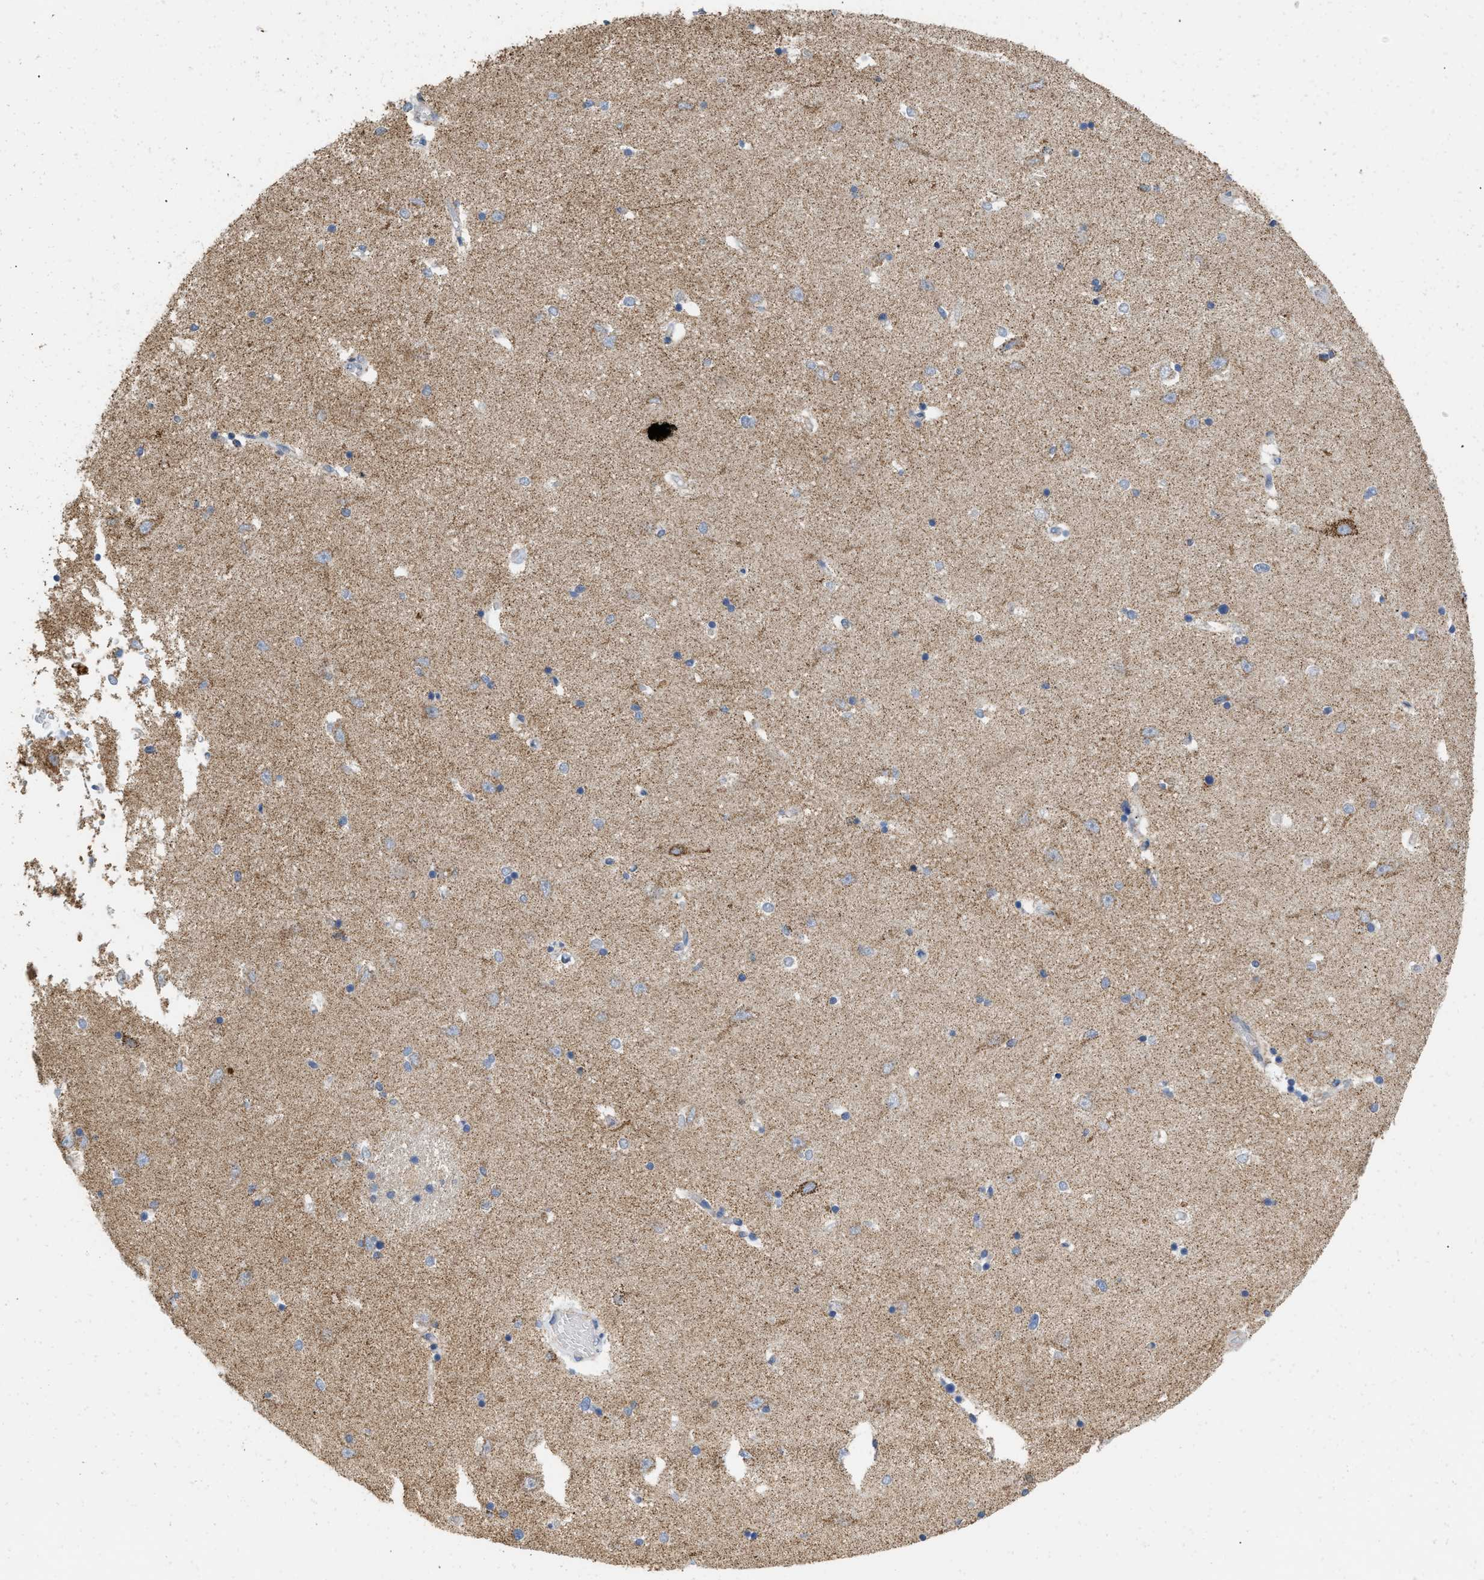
{"staining": {"intensity": "moderate", "quantity": "<25%", "location": "cytoplasmic/membranous"}, "tissue": "hippocampus", "cell_type": "Glial cells", "image_type": "normal", "snomed": [{"axis": "morphology", "description": "Normal tissue, NOS"}, {"axis": "topography", "description": "Hippocampus"}], "caption": "Immunohistochemistry of normal hippocampus shows low levels of moderate cytoplasmic/membranous positivity in about <25% of glial cells. (Stains: DAB in brown, nuclei in blue, Microscopy: brightfield microscopy at high magnification).", "gene": "GRB10", "patient": {"sex": "male", "age": 45}}